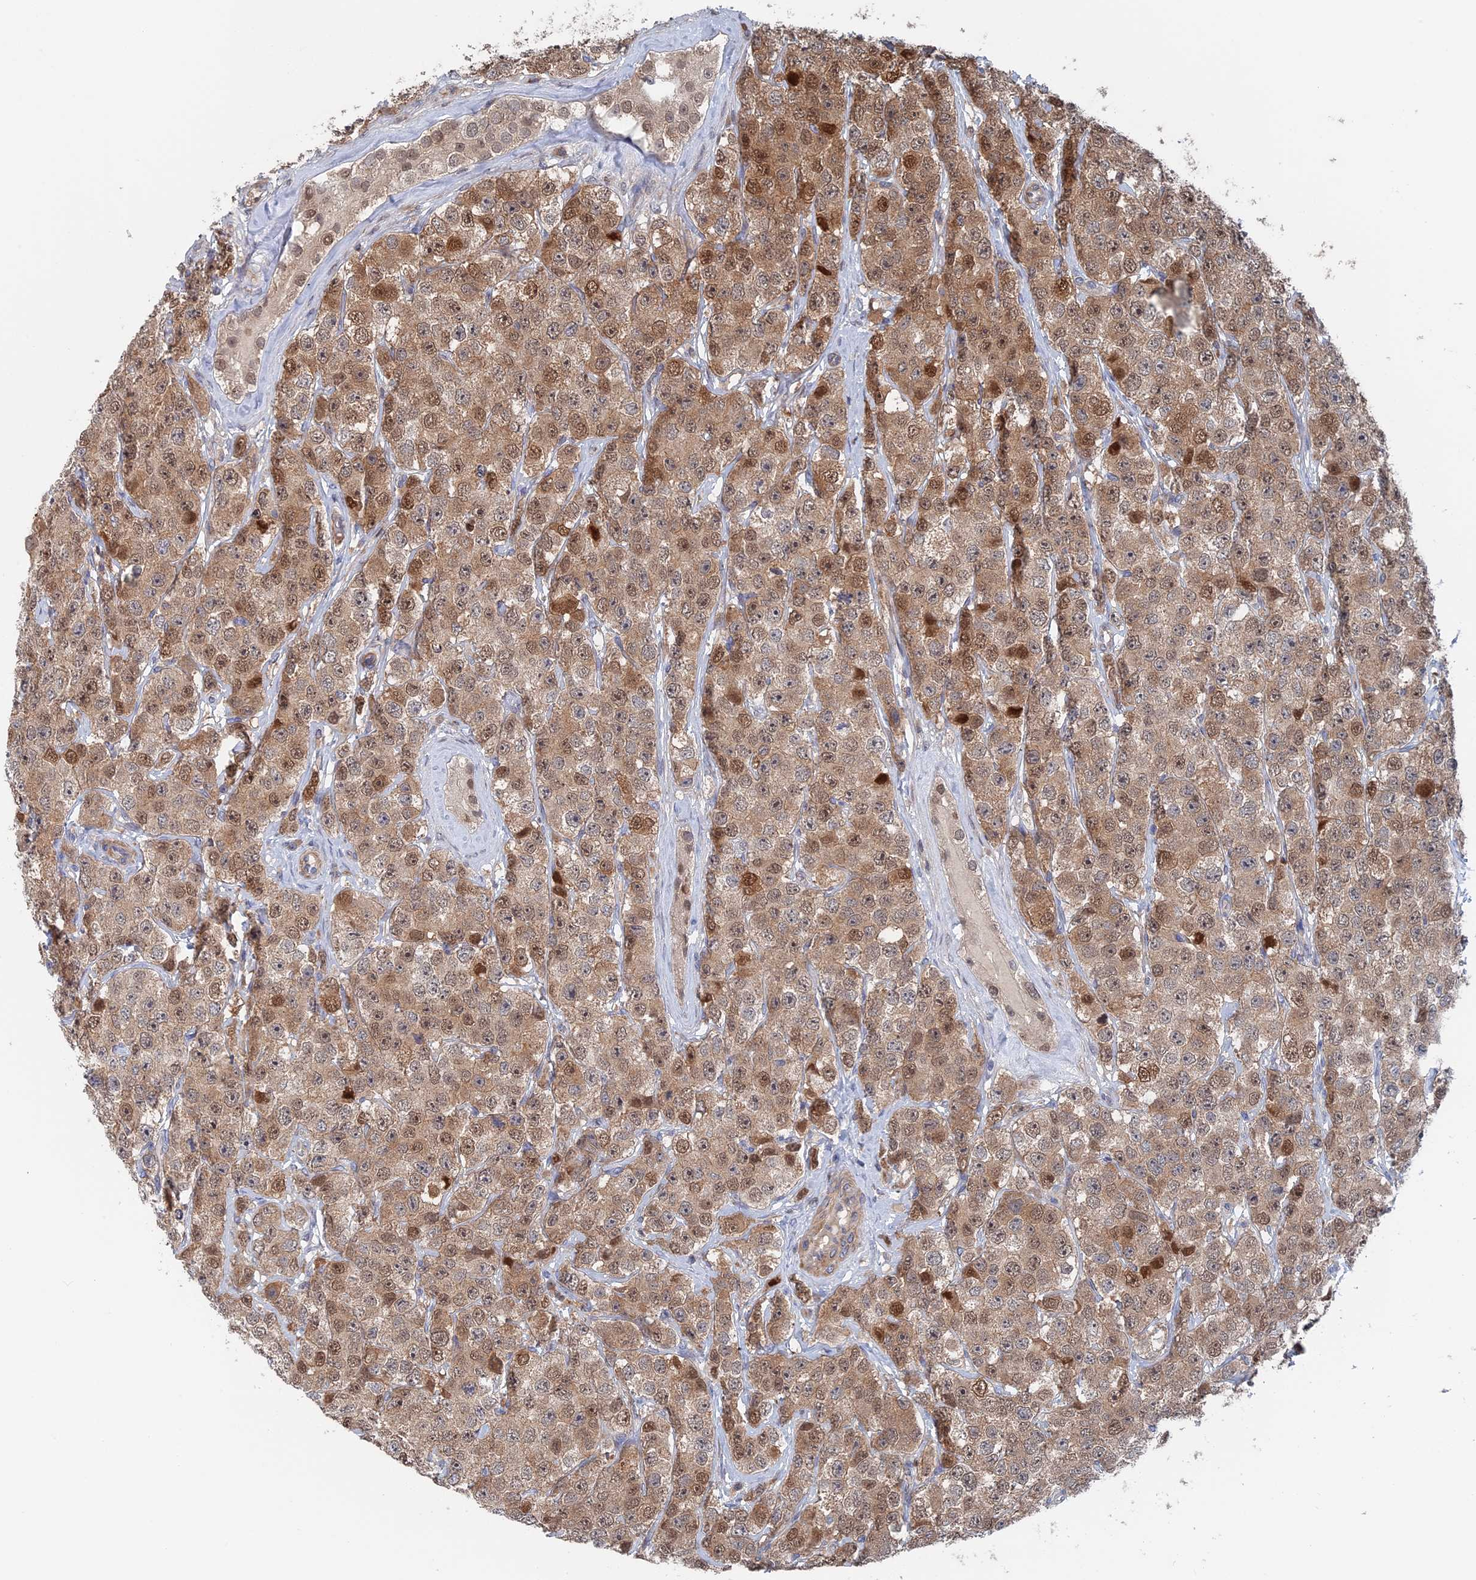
{"staining": {"intensity": "moderate", "quantity": ">75%", "location": "cytoplasmic/membranous,nuclear"}, "tissue": "testis cancer", "cell_type": "Tumor cells", "image_type": "cancer", "snomed": [{"axis": "morphology", "description": "Seminoma, NOS"}, {"axis": "topography", "description": "Testis"}], "caption": "Immunohistochemistry (IHC) image of seminoma (testis) stained for a protein (brown), which demonstrates medium levels of moderate cytoplasmic/membranous and nuclear staining in approximately >75% of tumor cells.", "gene": "ELOVL6", "patient": {"sex": "male", "age": 28}}